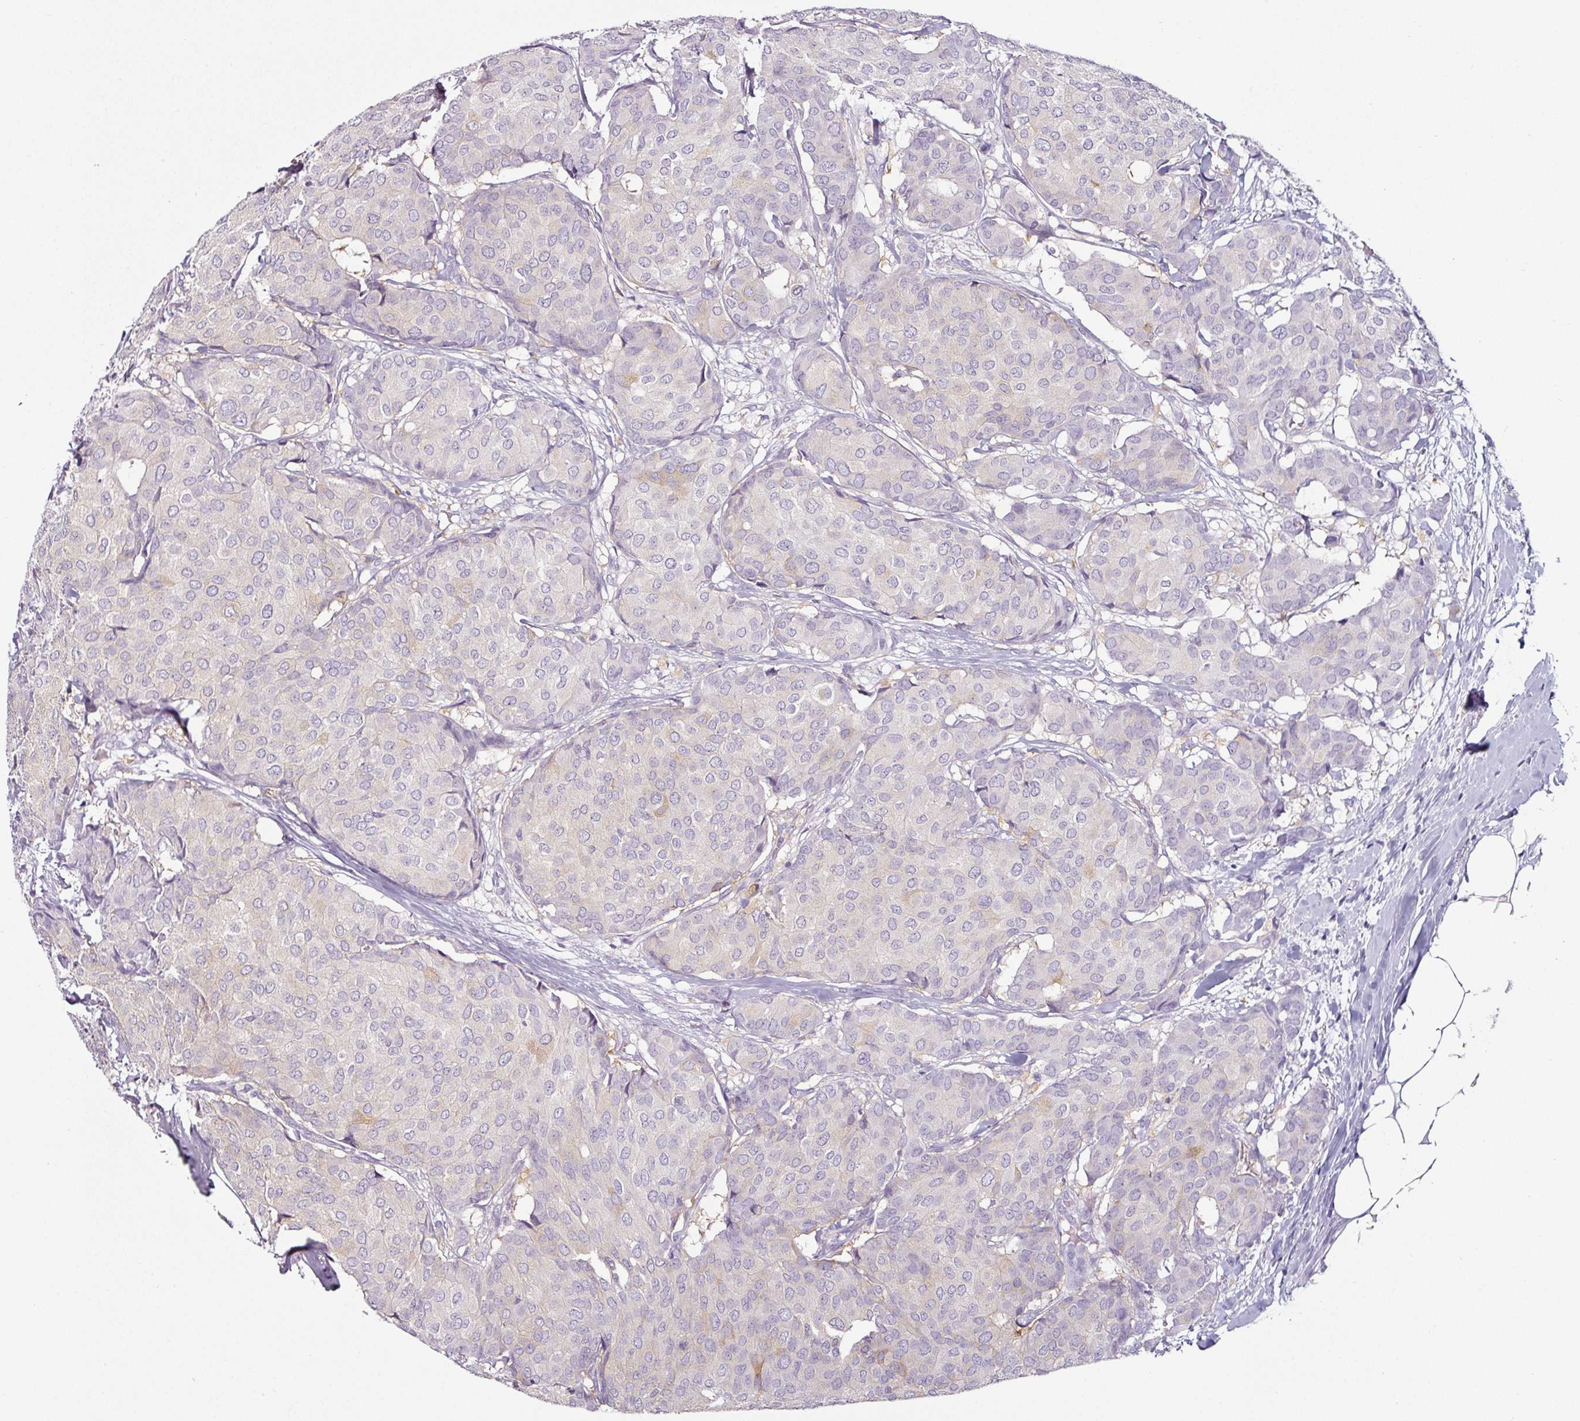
{"staining": {"intensity": "negative", "quantity": "none", "location": "none"}, "tissue": "breast cancer", "cell_type": "Tumor cells", "image_type": "cancer", "snomed": [{"axis": "morphology", "description": "Duct carcinoma"}, {"axis": "topography", "description": "Breast"}], "caption": "Tumor cells are negative for brown protein staining in breast intraductal carcinoma.", "gene": "CAP2", "patient": {"sex": "female", "age": 75}}